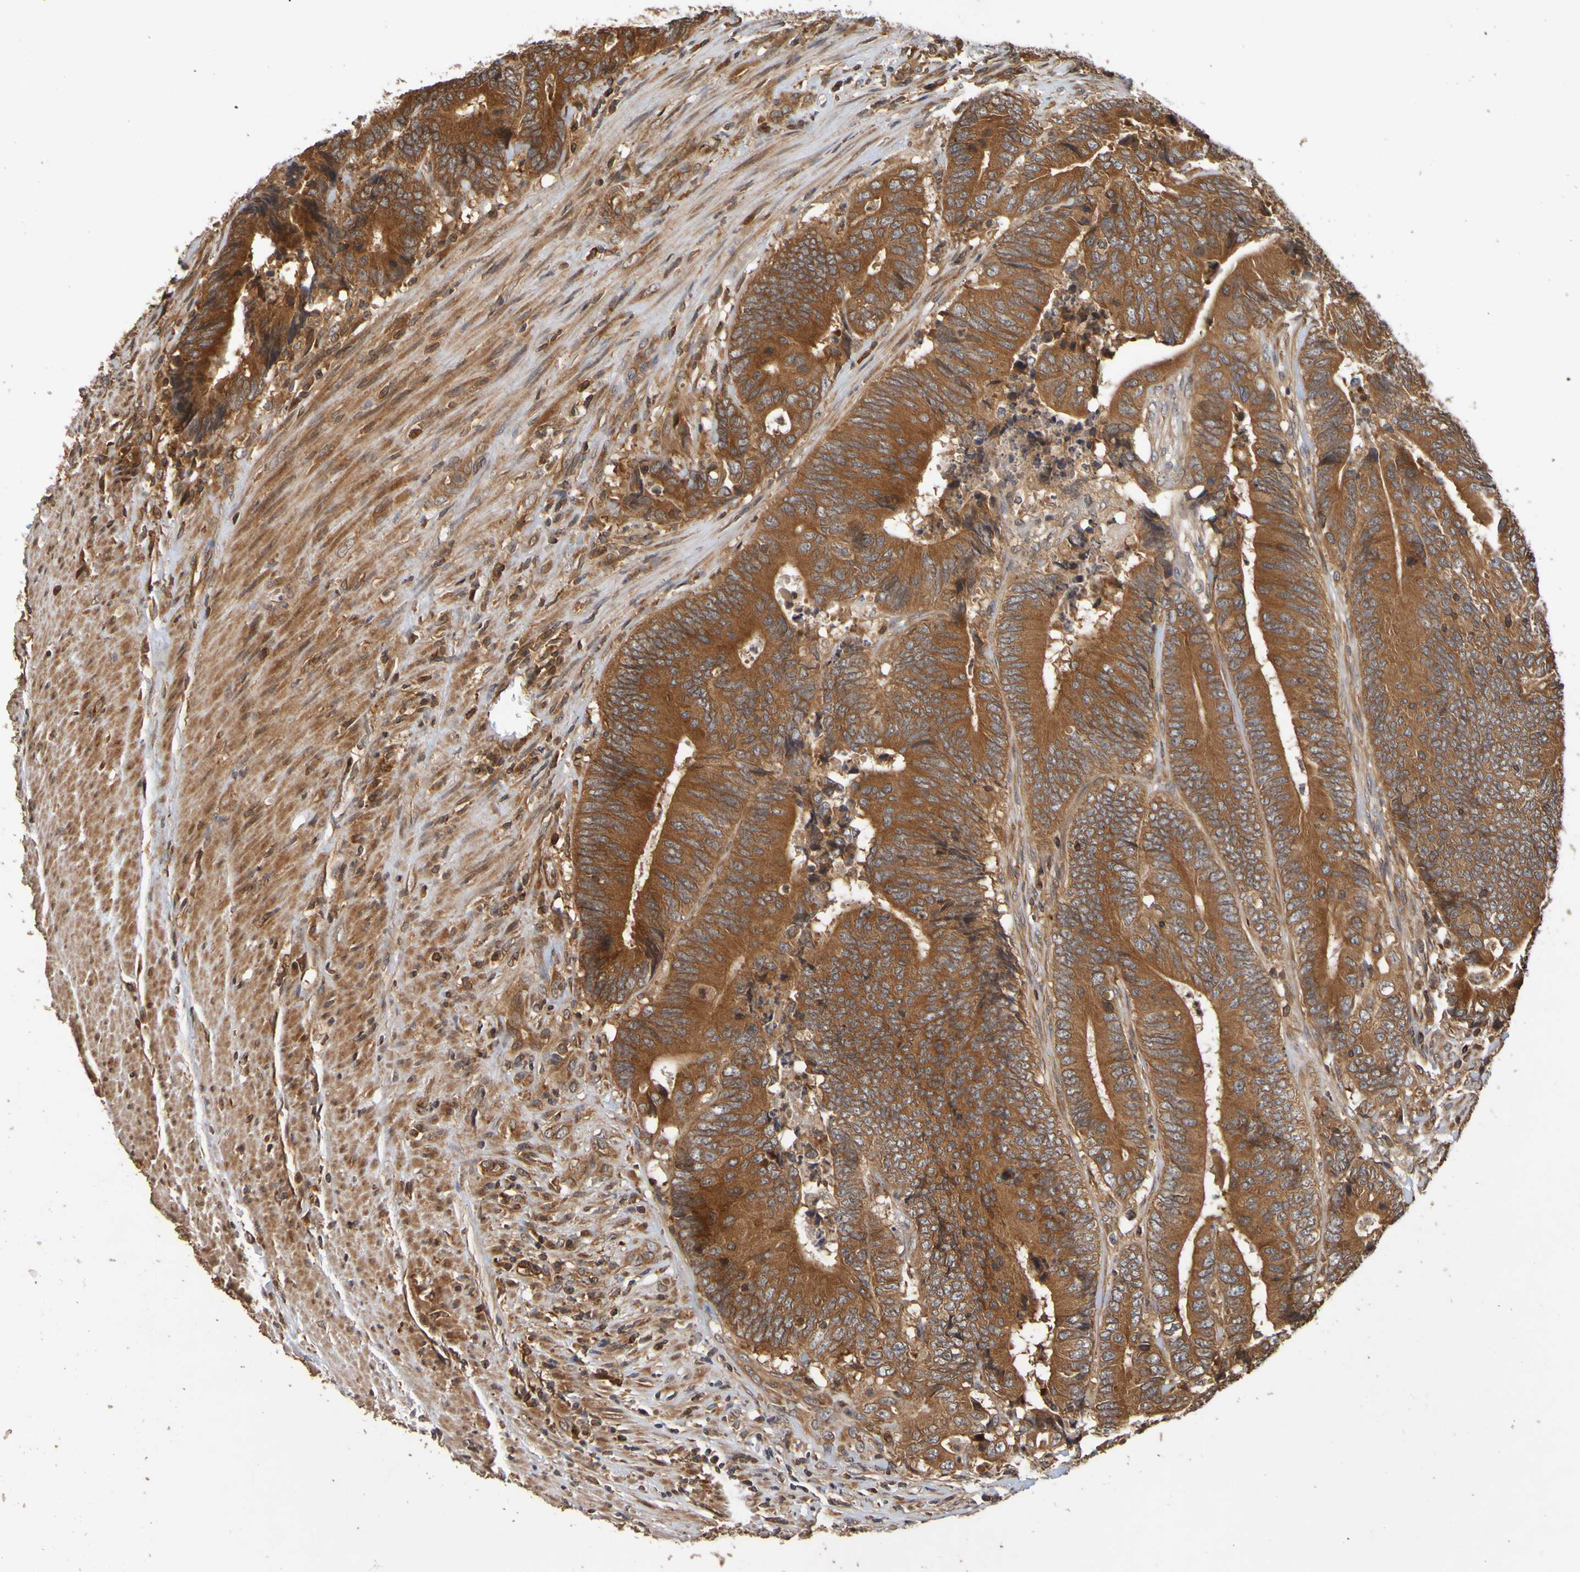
{"staining": {"intensity": "strong", "quantity": ">75%", "location": "cytoplasmic/membranous"}, "tissue": "colorectal cancer", "cell_type": "Tumor cells", "image_type": "cancer", "snomed": [{"axis": "morphology", "description": "Normal tissue, NOS"}, {"axis": "morphology", "description": "Adenocarcinoma, NOS"}, {"axis": "topography", "description": "Colon"}], "caption": "Colorectal cancer (adenocarcinoma) stained for a protein demonstrates strong cytoplasmic/membranous positivity in tumor cells. The protein of interest is shown in brown color, while the nuclei are stained blue.", "gene": "OCRL", "patient": {"sex": "male", "age": 56}}